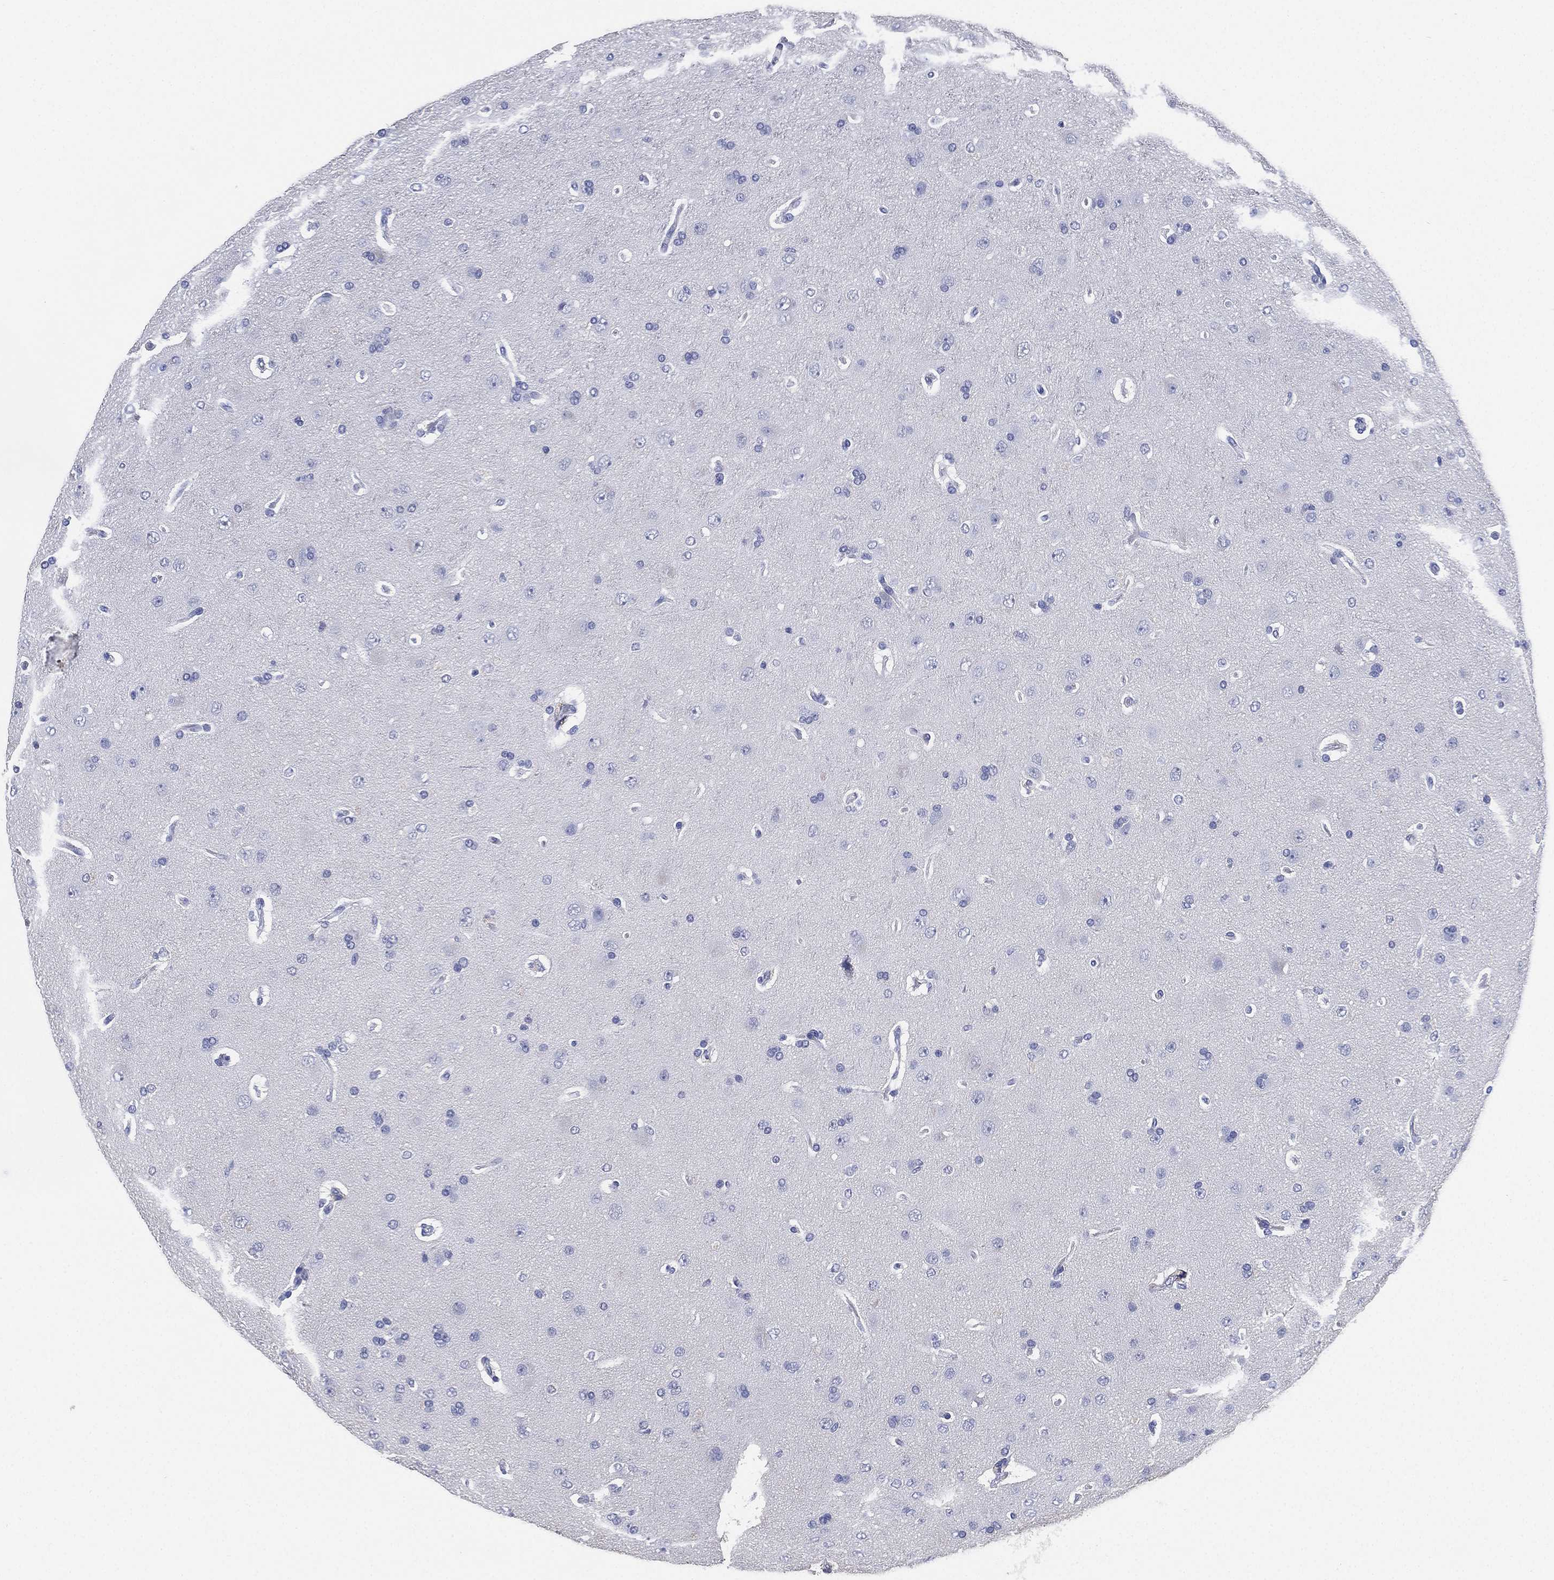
{"staining": {"intensity": "negative", "quantity": "none", "location": "none"}, "tissue": "glioma", "cell_type": "Tumor cells", "image_type": "cancer", "snomed": [{"axis": "morphology", "description": "Glioma, malignant, NOS"}, {"axis": "topography", "description": "Cerebral cortex"}], "caption": "IHC photomicrograph of neoplastic tissue: glioma (malignant) stained with DAB shows no significant protein staining in tumor cells.", "gene": "IYD", "patient": {"sex": "male", "age": 58}}